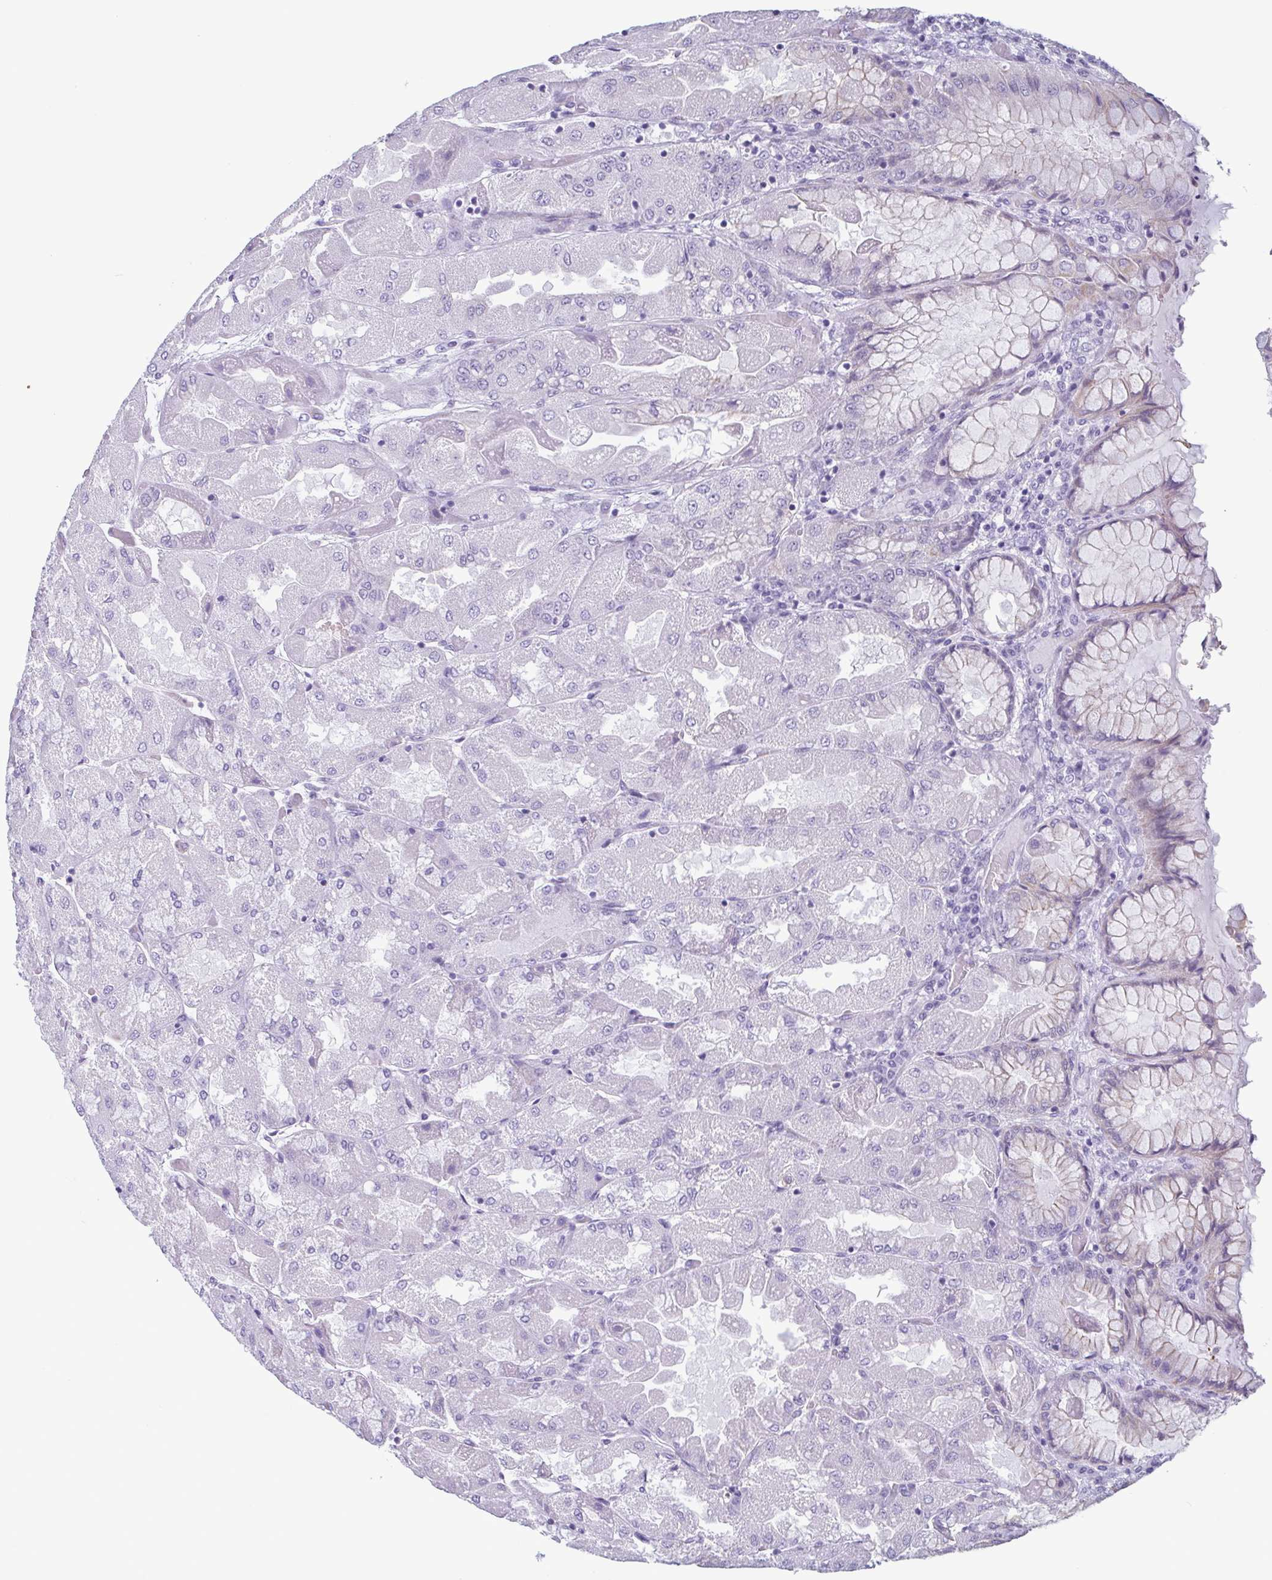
{"staining": {"intensity": "negative", "quantity": "none", "location": "none"}, "tissue": "stomach", "cell_type": "Glandular cells", "image_type": "normal", "snomed": [{"axis": "morphology", "description": "Normal tissue, NOS"}, {"axis": "topography", "description": "Stomach"}], "caption": "Stomach stained for a protein using immunohistochemistry reveals no expression glandular cells.", "gene": "KRT10", "patient": {"sex": "female", "age": 61}}